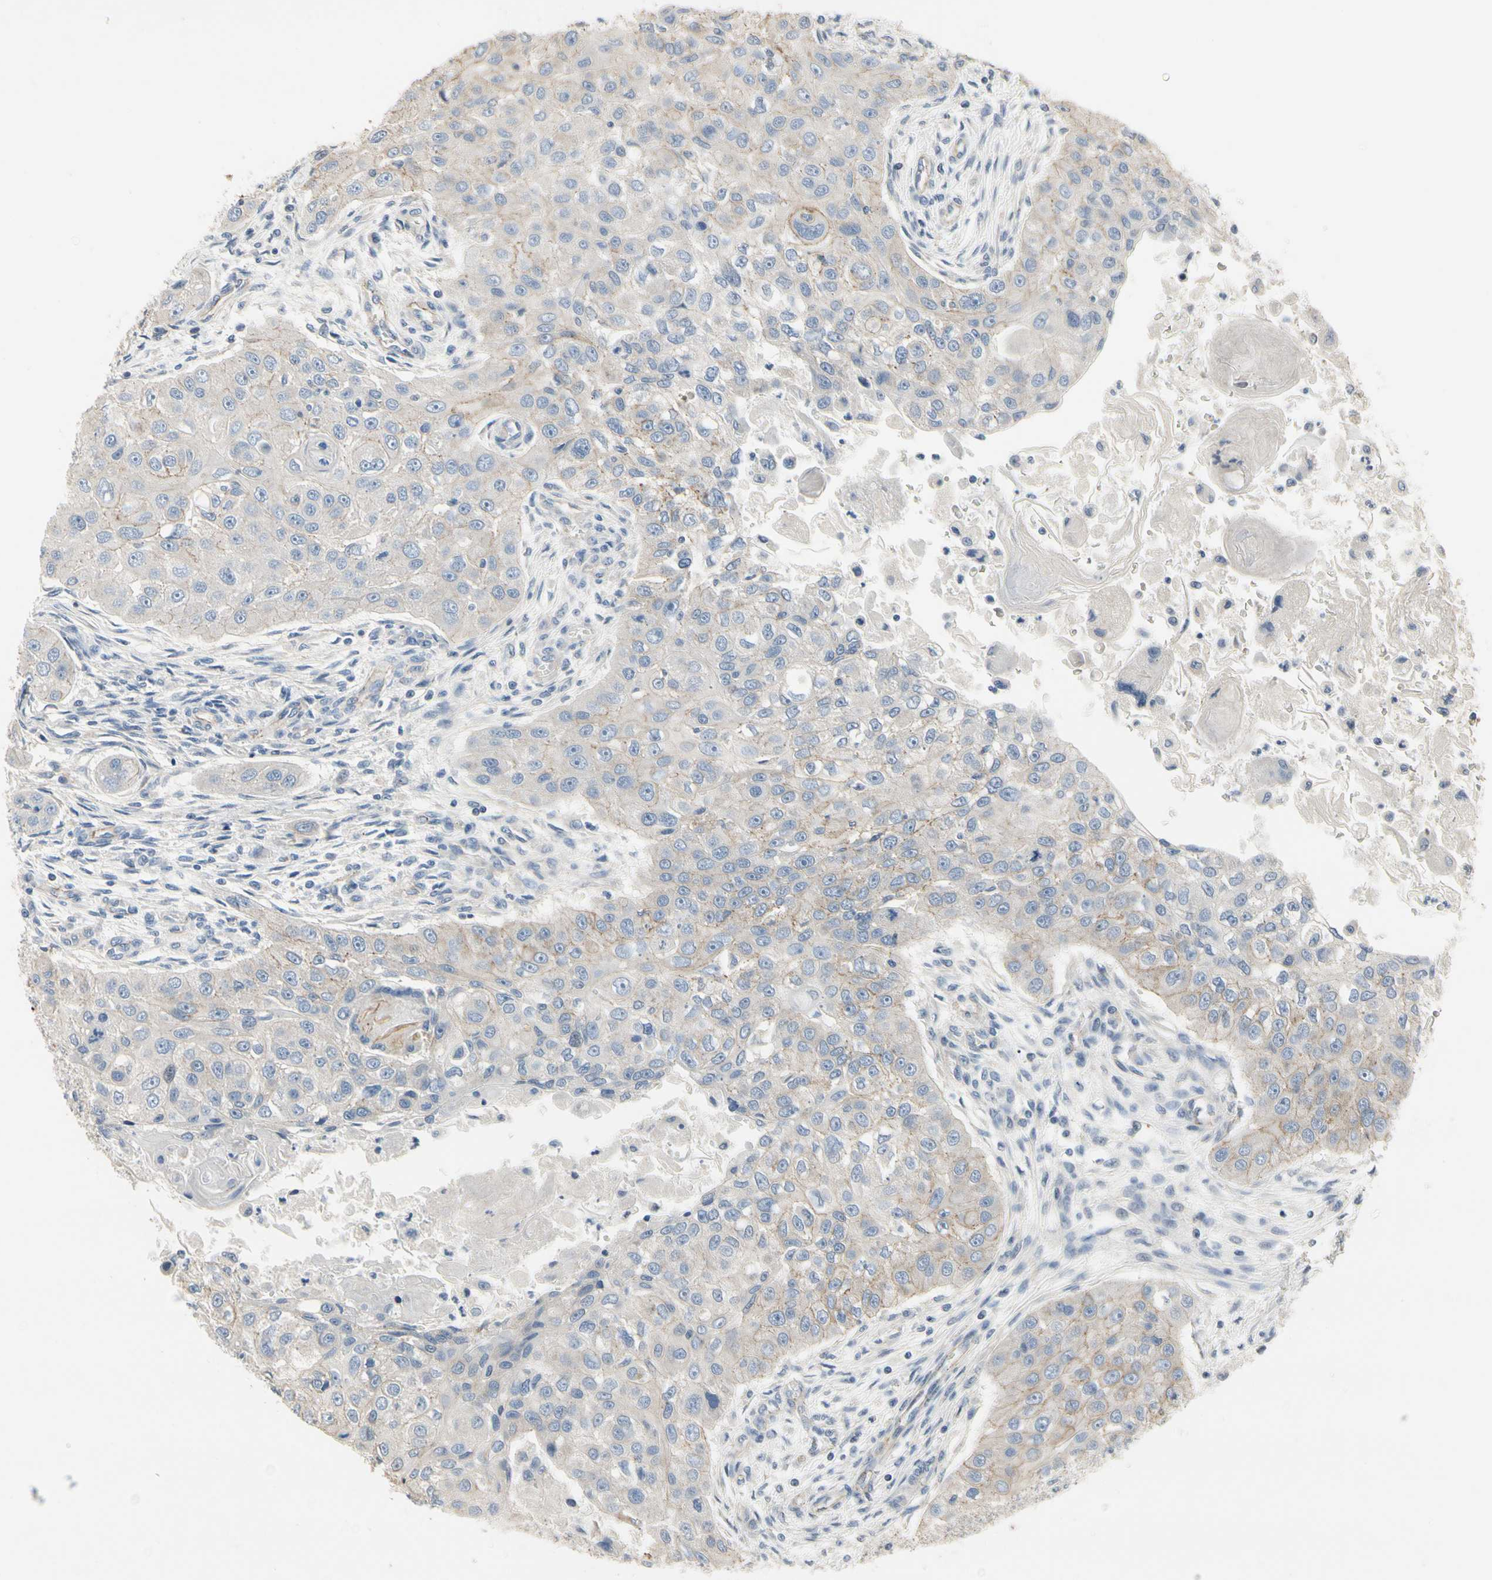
{"staining": {"intensity": "weak", "quantity": "25%-75%", "location": "cytoplasmic/membranous"}, "tissue": "head and neck cancer", "cell_type": "Tumor cells", "image_type": "cancer", "snomed": [{"axis": "morphology", "description": "Normal tissue, NOS"}, {"axis": "morphology", "description": "Squamous cell carcinoma, NOS"}, {"axis": "topography", "description": "Skeletal muscle"}, {"axis": "topography", "description": "Head-Neck"}], "caption": "This photomicrograph demonstrates immunohistochemistry (IHC) staining of squamous cell carcinoma (head and neck), with low weak cytoplasmic/membranous staining in approximately 25%-75% of tumor cells.", "gene": "LGR6", "patient": {"sex": "male", "age": 51}}